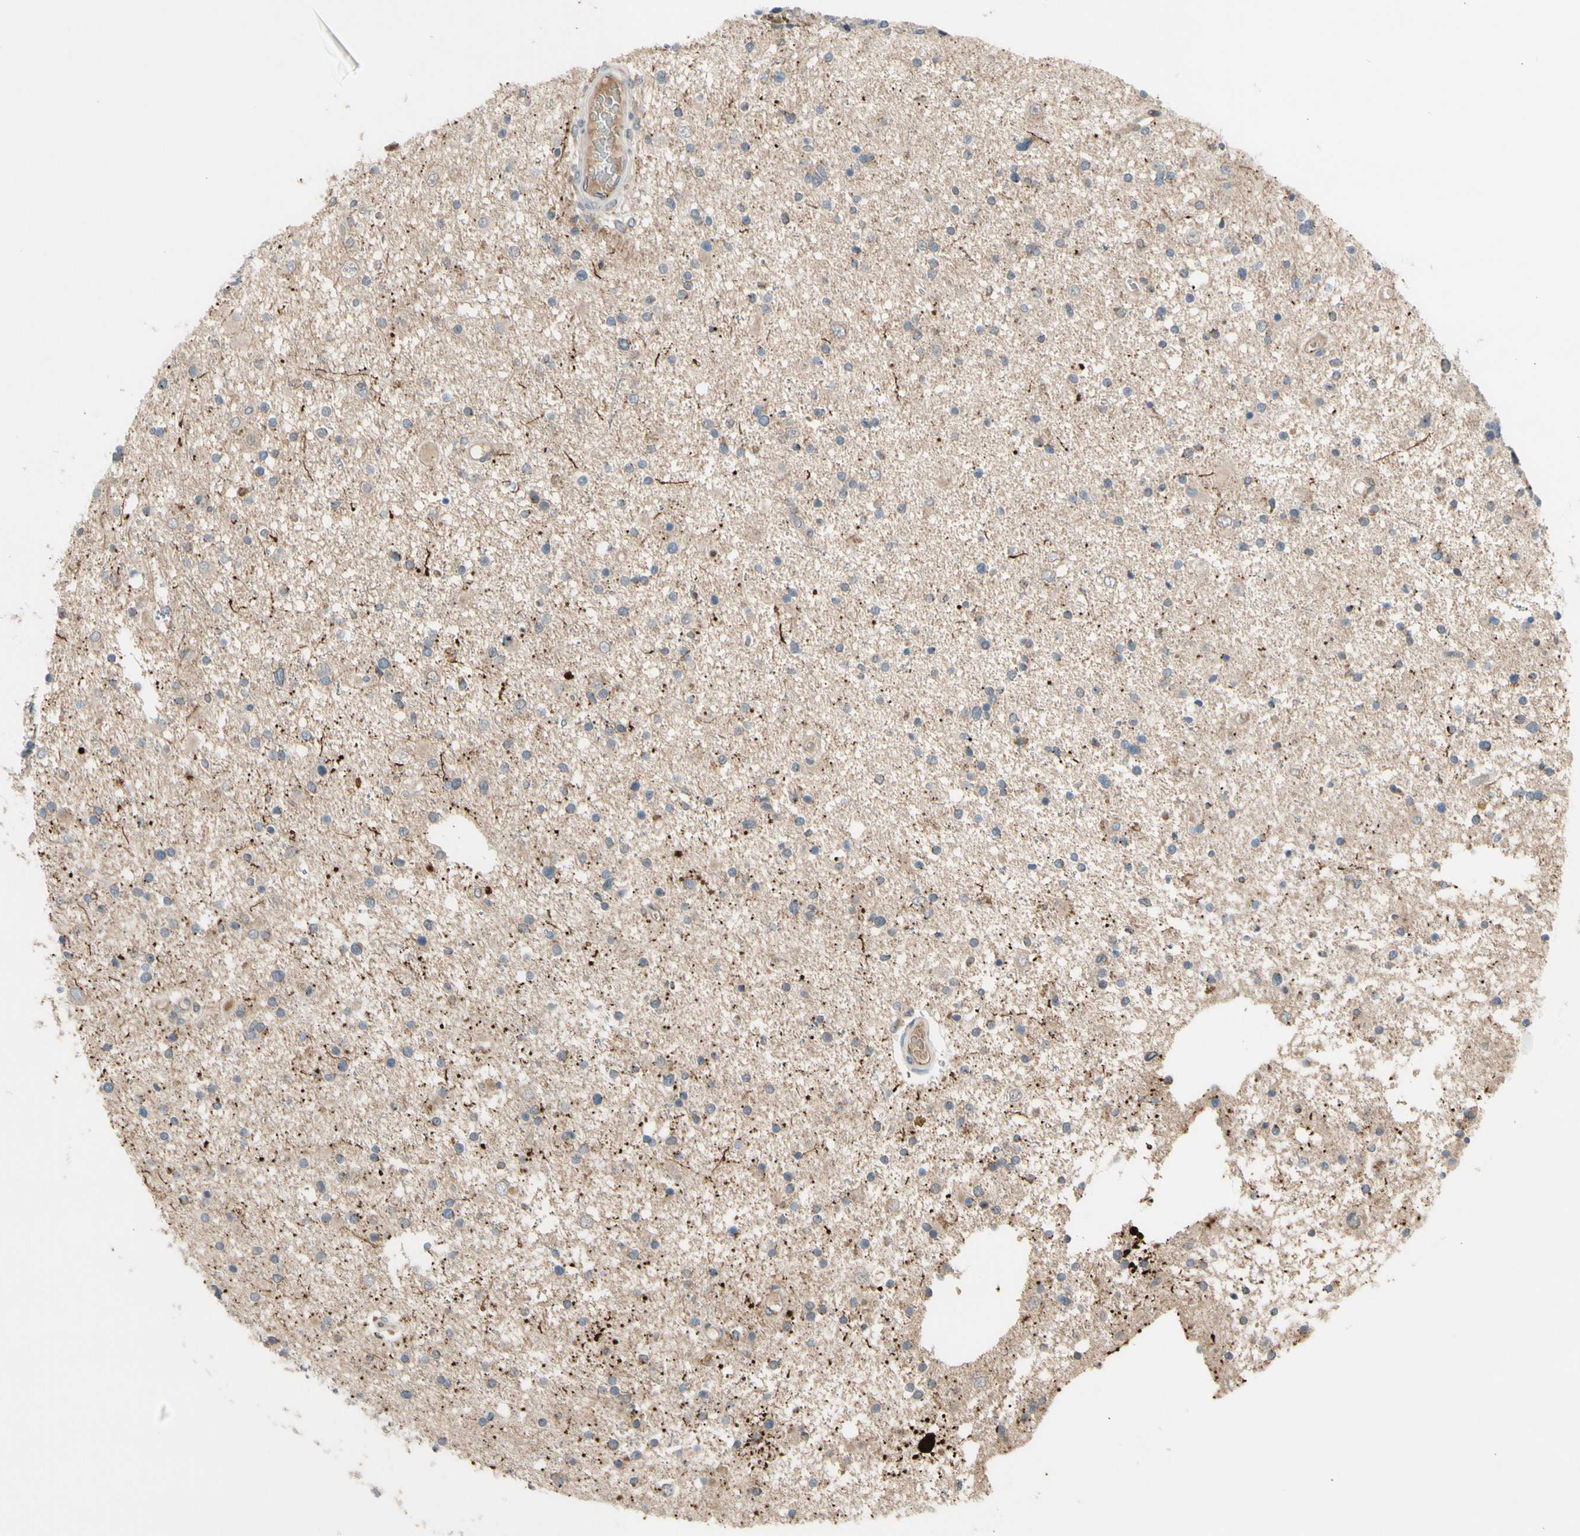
{"staining": {"intensity": "moderate", "quantity": "<25%", "location": "cytoplasmic/membranous"}, "tissue": "glioma", "cell_type": "Tumor cells", "image_type": "cancer", "snomed": [{"axis": "morphology", "description": "Glioma, malignant, High grade"}, {"axis": "topography", "description": "Brain"}], "caption": "Immunohistochemistry micrograph of human malignant high-grade glioma stained for a protein (brown), which displays low levels of moderate cytoplasmic/membranous staining in approximately <25% of tumor cells.", "gene": "GALNT5", "patient": {"sex": "male", "age": 33}}